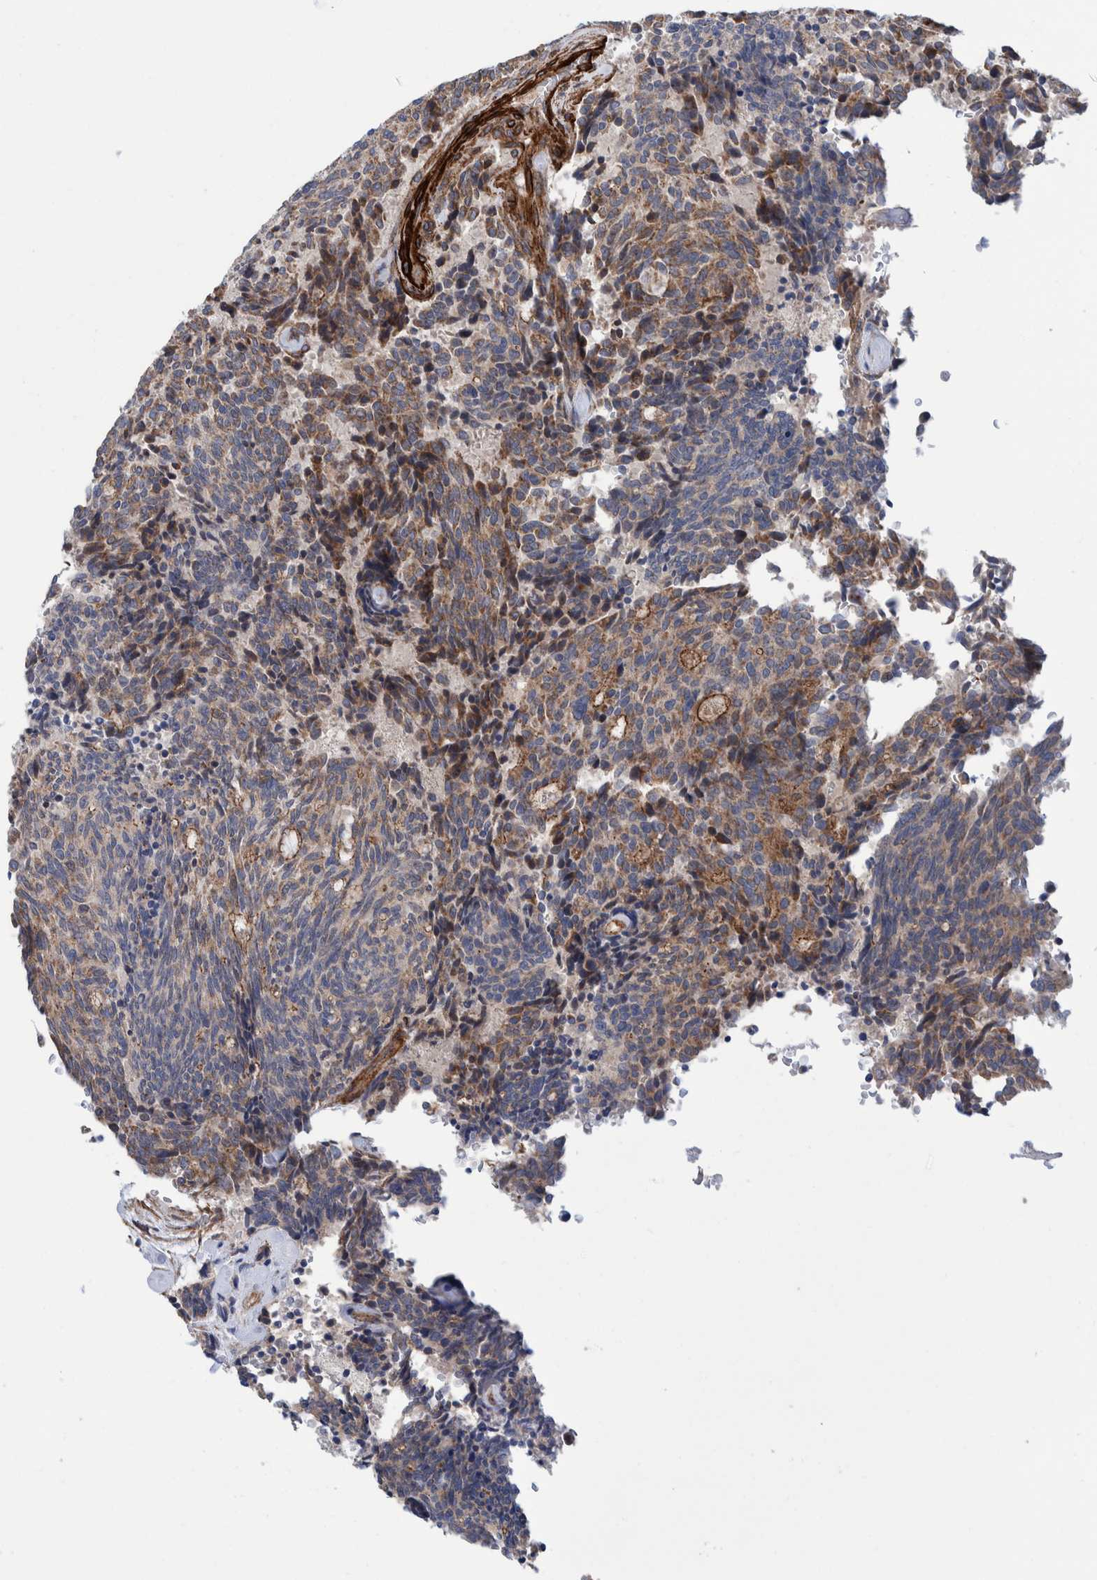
{"staining": {"intensity": "weak", "quantity": "25%-75%", "location": "cytoplasmic/membranous"}, "tissue": "carcinoid", "cell_type": "Tumor cells", "image_type": "cancer", "snomed": [{"axis": "morphology", "description": "Carcinoid, malignant, NOS"}, {"axis": "topography", "description": "Pancreas"}], "caption": "This is an image of IHC staining of carcinoid, which shows weak positivity in the cytoplasmic/membranous of tumor cells.", "gene": "SLC25A10", "patient": {"sex": "female", "age": 54}}